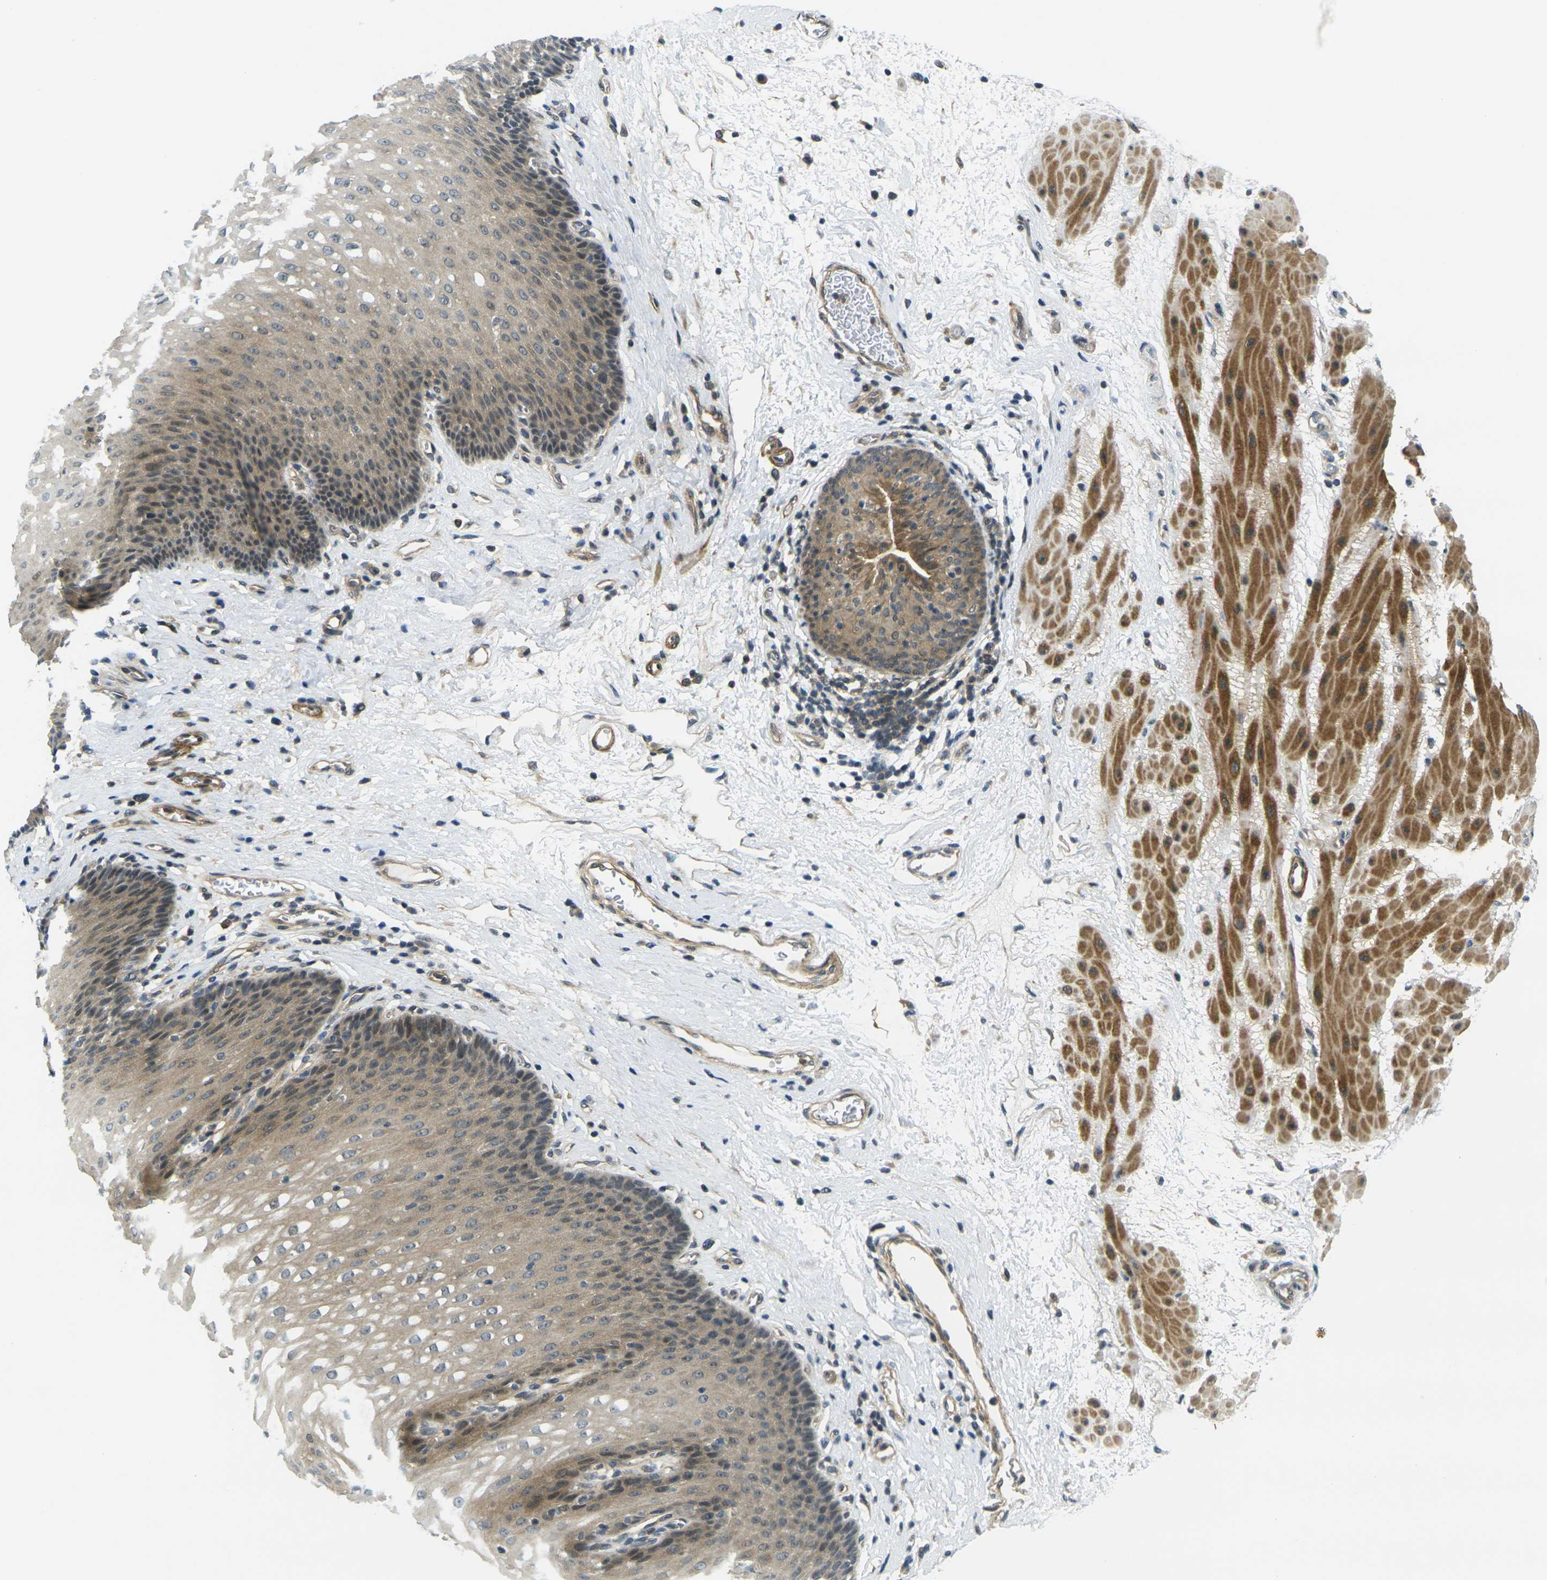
{"staining": {"intensity": "moderate", "quantity": "25%-75%", "location": "cytoplasmic/membranous,nuclear"}, "tissue": "esophagus", "cell_type": "Squamous epithelial cells", "image_type": "normal", "snomed": [{"axis": "morphology", "description": "Normal tissue, NOS"}, {"axis": "topography", "description": "Esophagus"}], "caption": "Moderate cytoplasmic/membranous,nuclear protein expression is identified in about 25%-75% of squamous epithelial cells in esophagus. Nuclei are stained in blue.", "gene": "KCTD10", "patient": {"sex": "male", "age": 48}}